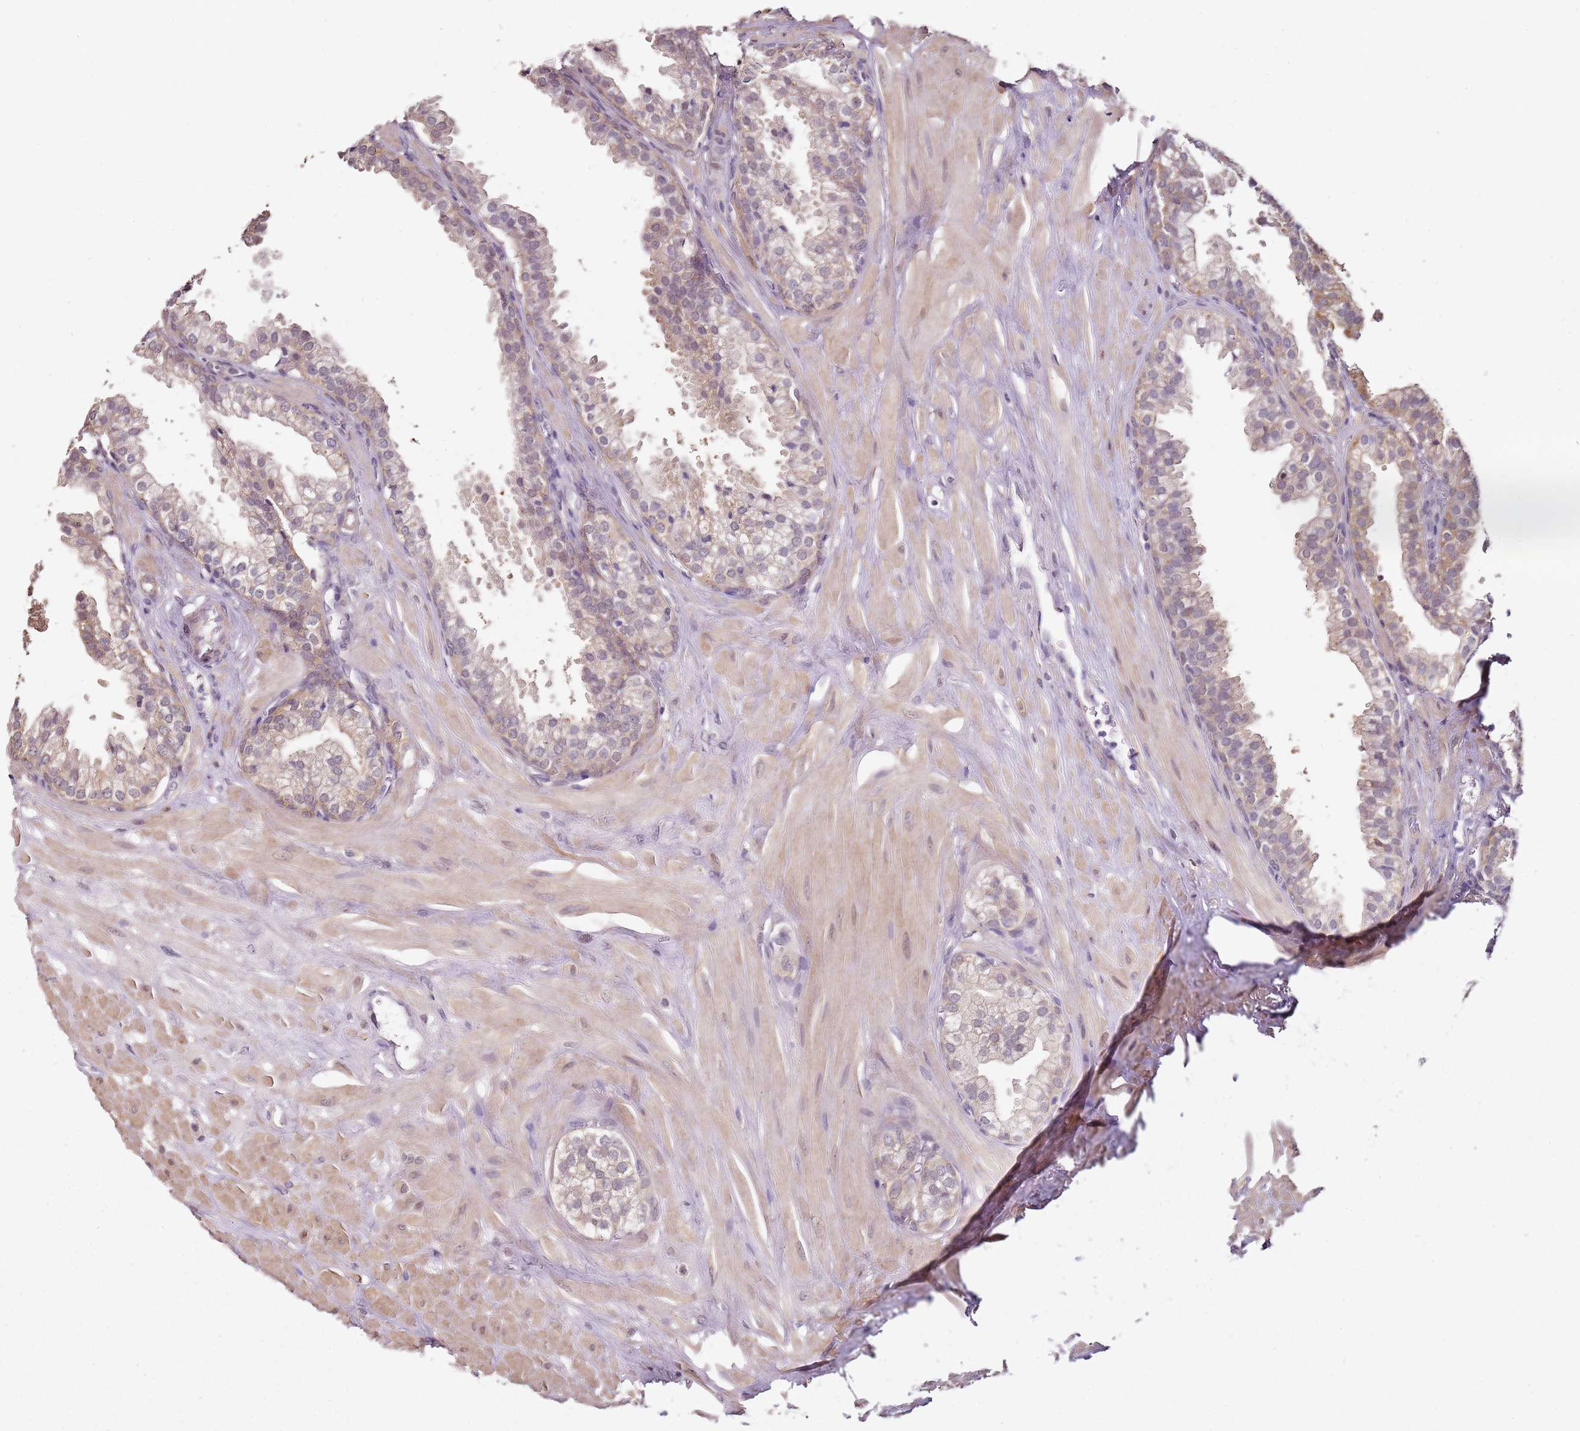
{"staining": {"intensity": "weak", "quantity": "<25%", "location": "cytoplasmic/membranous"}, "tissue": "prostate", "cell_type": "Glandular cells", "image_type": "normal", "snomed": [{"axis": "morphology", "description": "Normal tissue, NOS"}, {"axis": "topography", "description": "Prostate"}, {"axis": "topography", "description": "Peripheral nerve tissue"}], "caption": "Immunohistochemistry (IHC) image of benign prostate: prostate stained with DAB (3,3'-diaminobenzidine) reveals no significant protein staining in glandular cells. The staining was performed using DAB to visualize the protein expression in brown, while the nuclei were stained in blue with hematoxylin (Magnification: 20x).", "gene": "MDH1", "patient": {"sex": "male", "age": 55}}